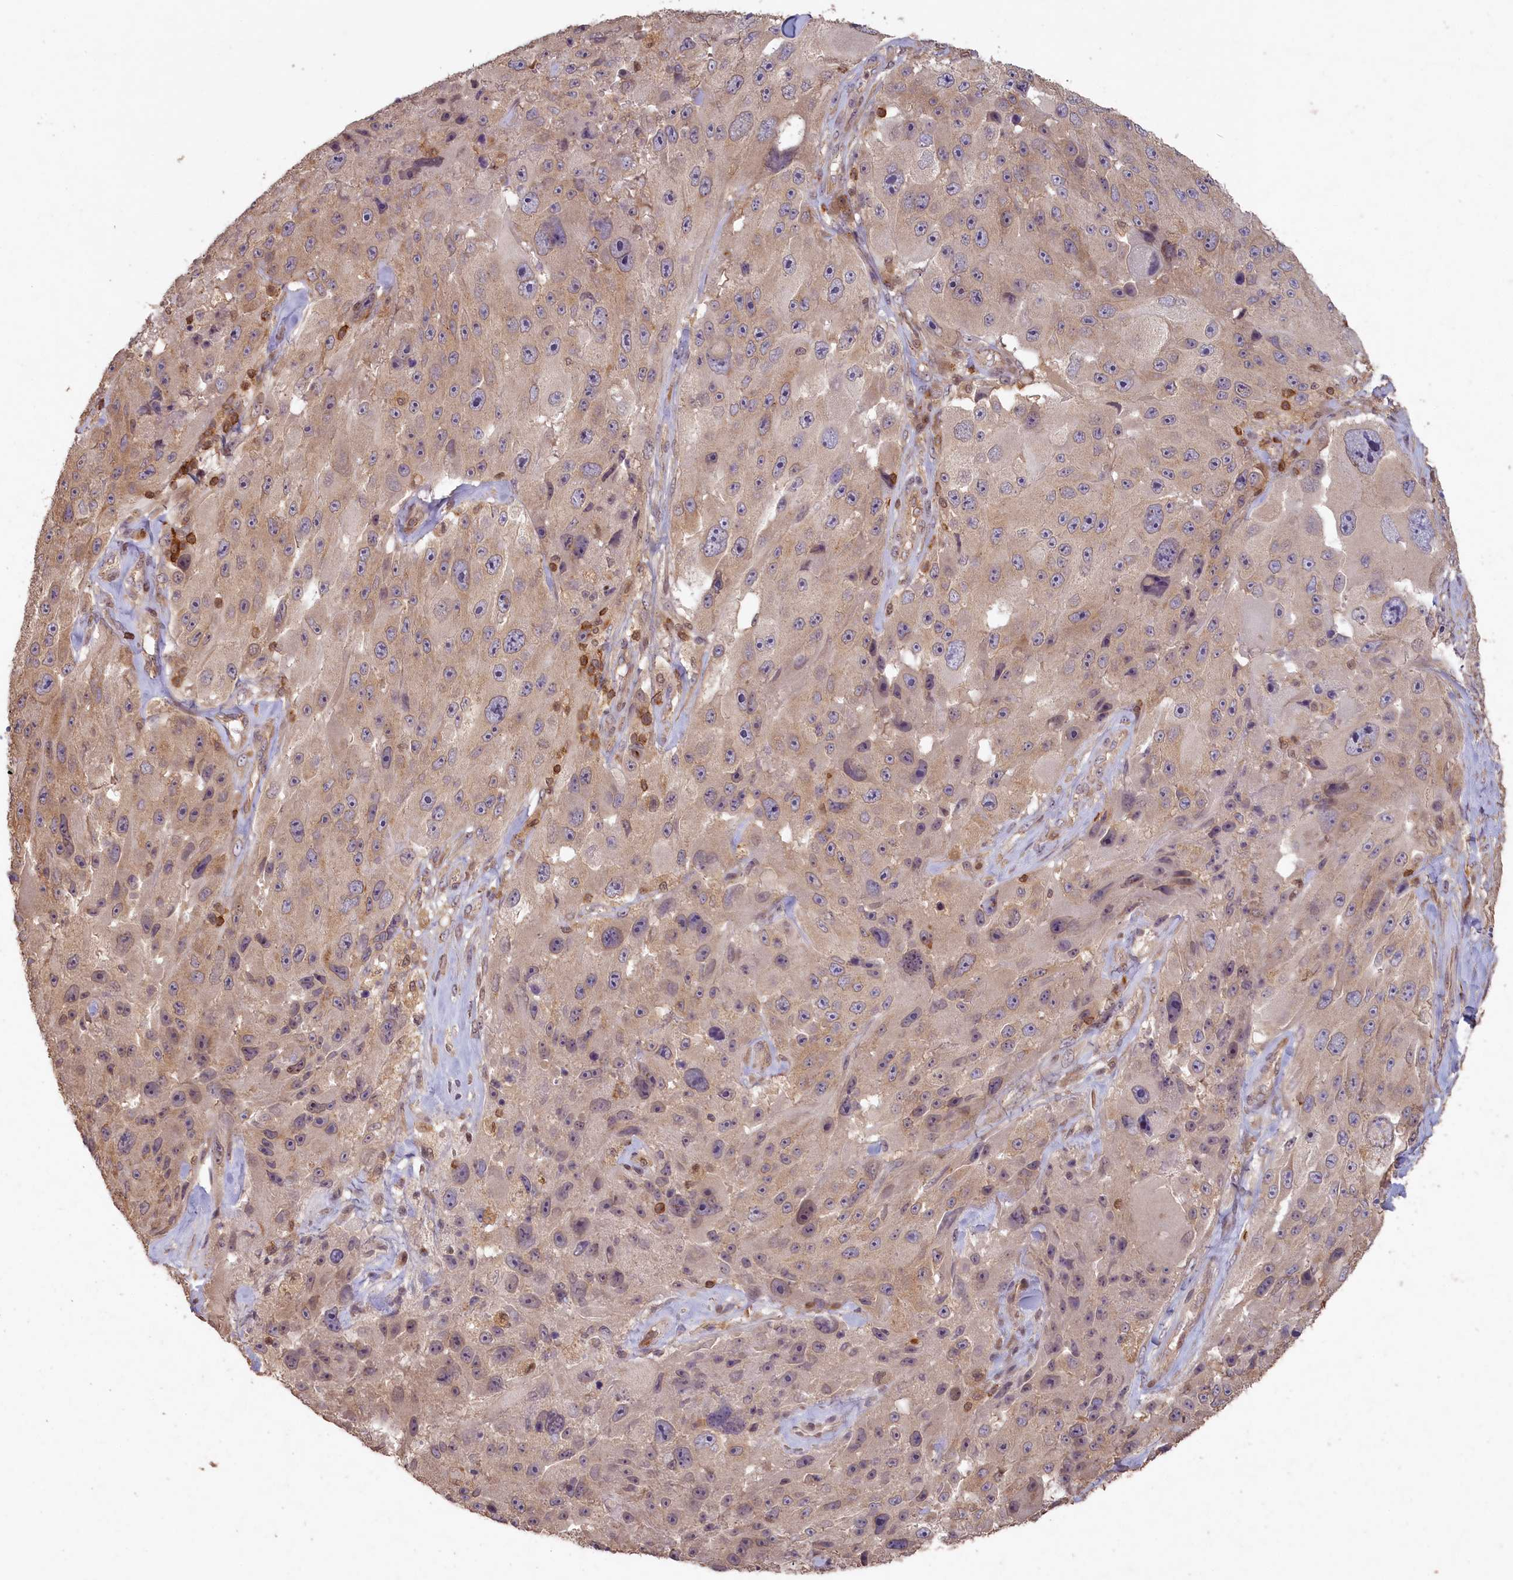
{"staining": {"intensity": "negative", "quantity": "none", "location": "none"}, "tissue": "melanoma", "cell_type": "Tumor cells", "image_type": "cancer", "snomed": [{"axis": "morphology", "description": "Malignant melanoma, Metastatic site"}, {"axis": "topography", "description": "Lymph node"}], "caption": "A micrograph of human melanoma is negative for staining in tumor cells.", "gene": "MADD", "patient": {"sex": "male", "age": 62}}